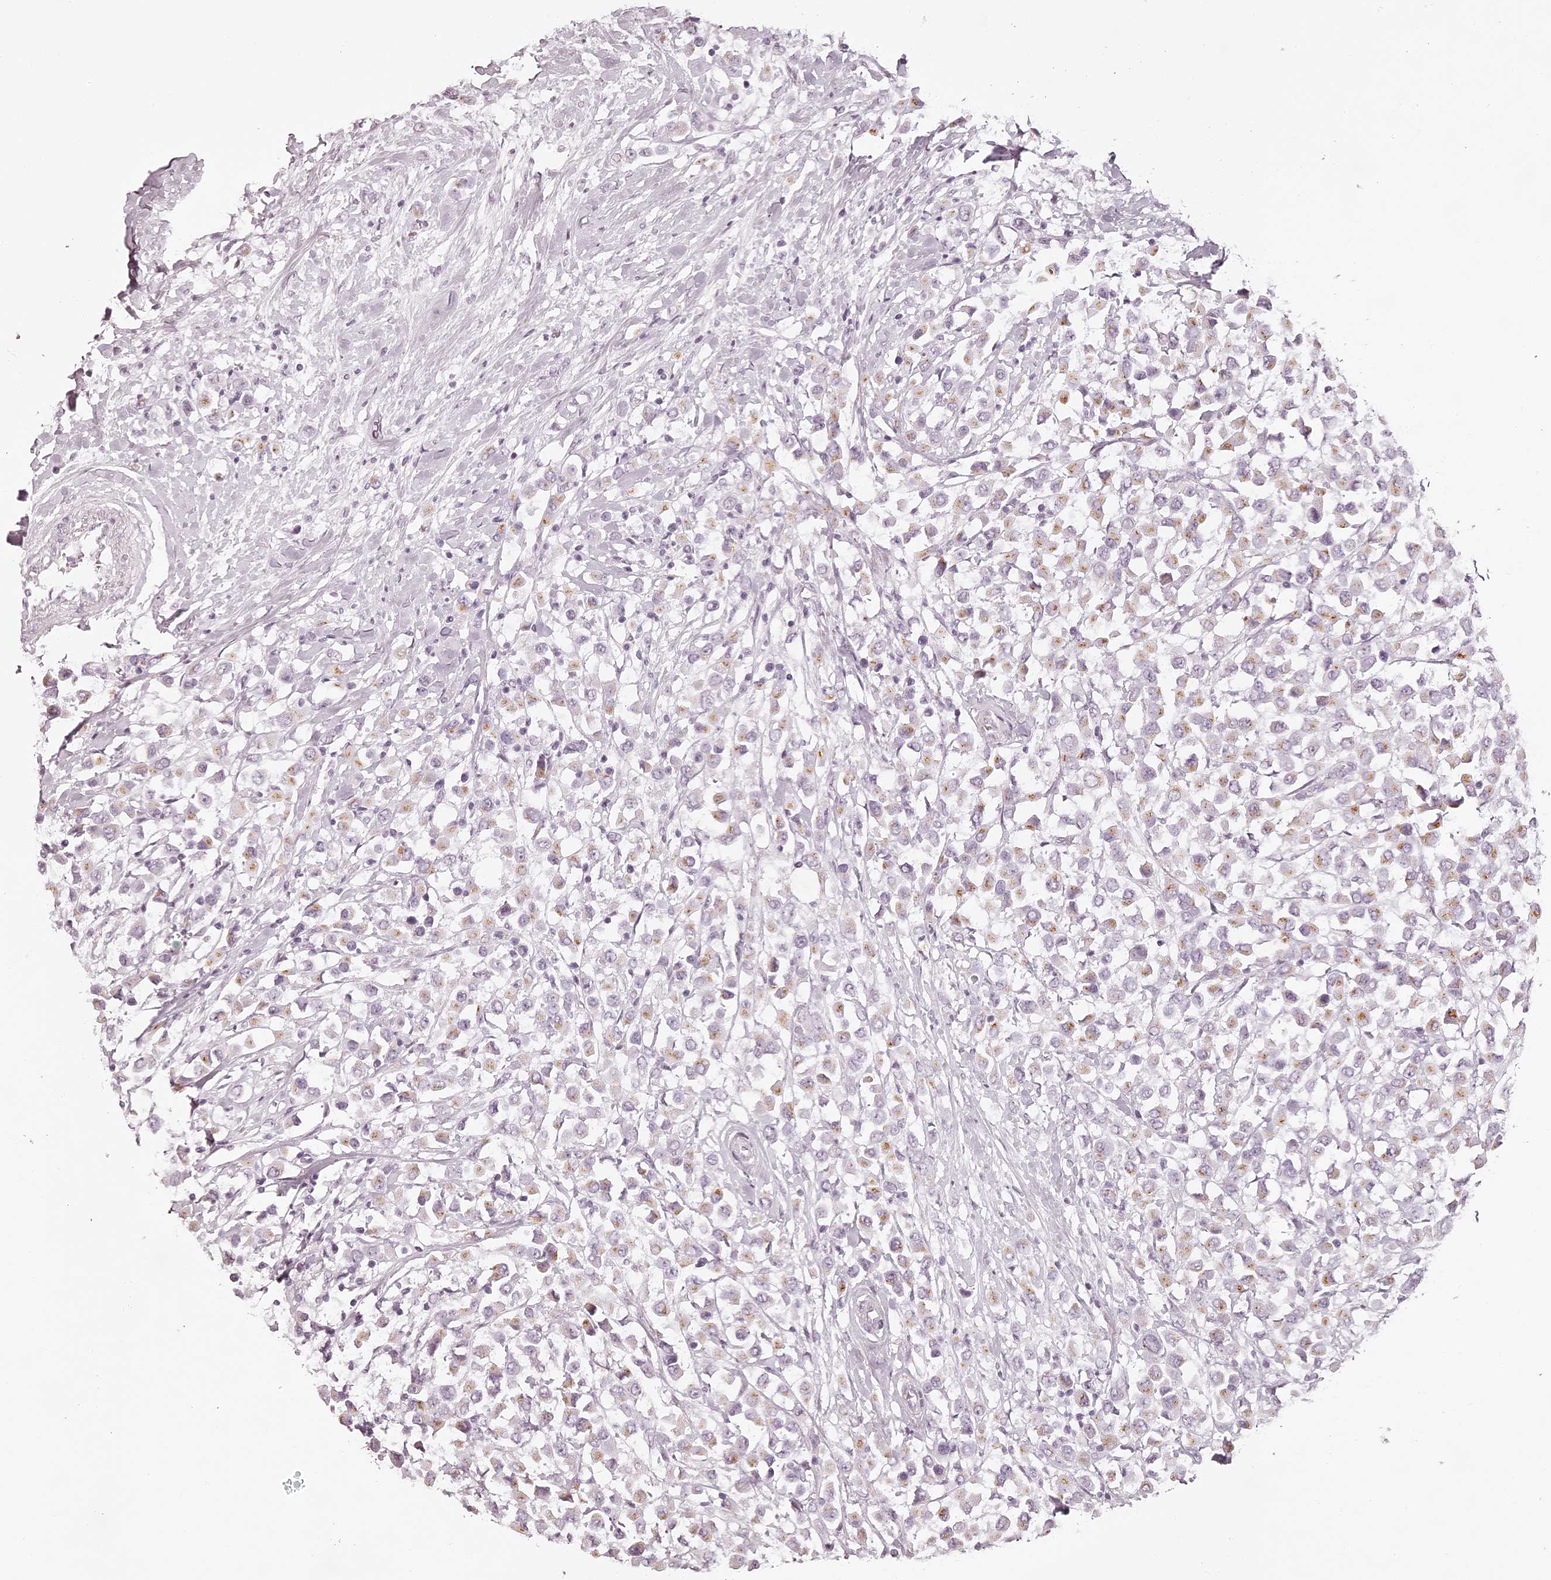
{"staining": {"intensity": "weak", "quantity": "25%-75%", "location": "cytoplasmic/membranous"}, "tissue": "breast cancer", "cell_type": "Tumor cells", "image_type": "cancer", "snomed": [{"axis": "morphology", "description": "Duct carcinoma"}, {"axis": "topography", "description": "Breast"}], "caption": "Immunohistochemistry photomicrograph of human breast cancer (infiltrating ductal carcinoma) stained for a protein (brown), which displays low levels of weak cytoplasmic/membranous staining in approximately 25%-75% of tumor cells.", "gene": "ELAPOR1", "patient": {"sex": "female", "age": 61}}